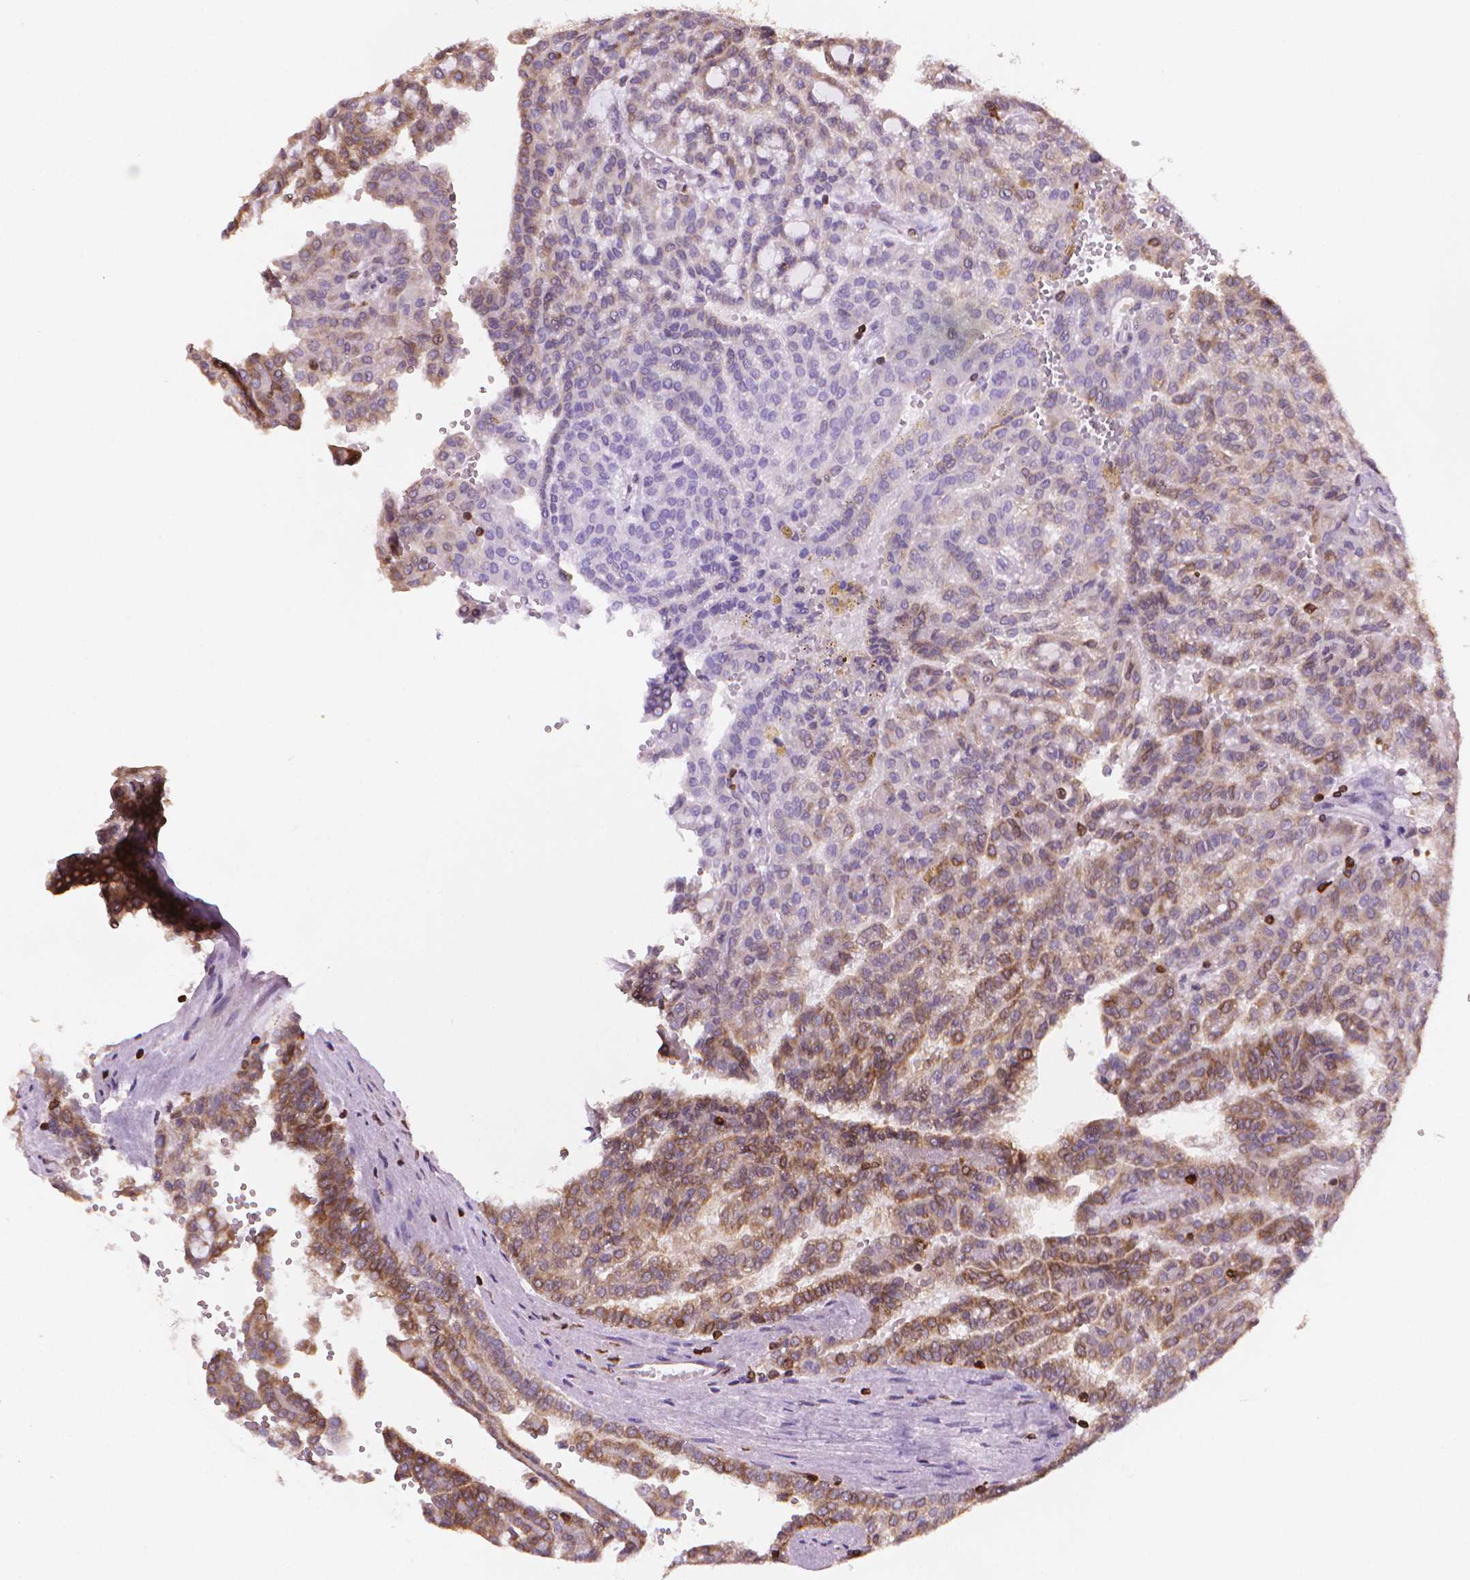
{"staining": {"intensity": "moderate", "quantity": ">75%", "location": "cytoplasmic/membranous"}, "tissue": "renal cancer", "cell_type": "Tumor cells", "image_type": "cancer", "snomed": [{"axis": "morphology", "description": "Adenocarcinoma, NOS"}, {"axis": "topography", "description": "Kidney"}], "caption": "Adenocarcinoma (renal) tissue exhibits moderate cytoplasmic/membranous positivity in approximately >75% of tumor cells, visualized by immunohistochemistry. The staining was performed using DAB (3,3'-diaminobenzidine), with brown indicating positive protein expression. Nuclei are stained blue with hematoxylin.", "gene": "BCL2", "patient": {"sex": "male", "age": 63}}